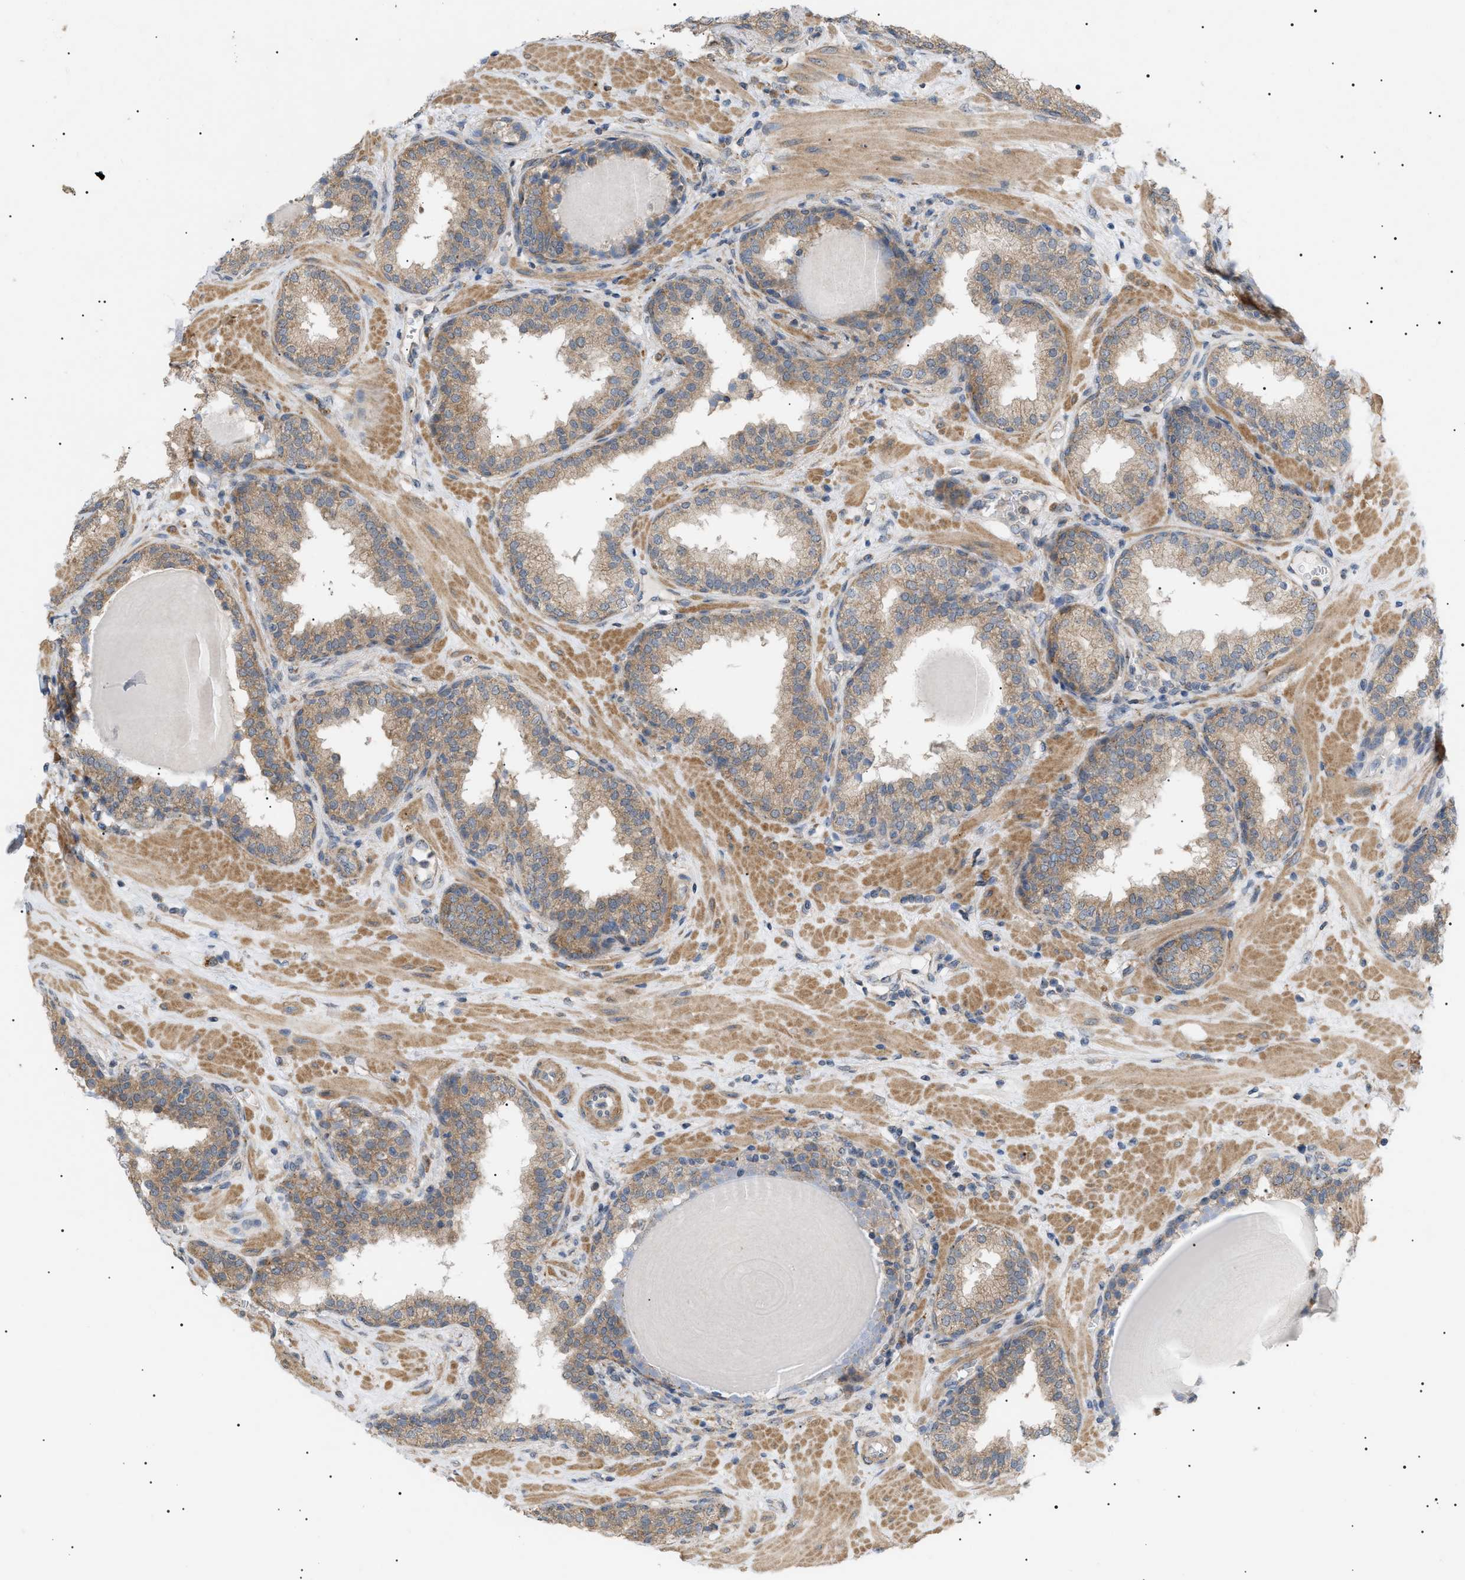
{"staining": {"intensity": "moderate", "quantity": ">75%", "location": "cytoplasmic/membranous"}, "tissue": "prostate", "cell_type": "Glandular cells", "image_type": "normal", "snomed": [{"axis": "morphology", "description": "Normal tissue, NOS"}, {"axis": "topography", "description": "Prostate"}], "caption": "IHC of benign prostate exhibits medium levels of moderate cytoplasmic/membranous positivity in approximately >75% of glandular cells.", "gene": "IRS2", "patient": {"sex": "male", "age": 51}}